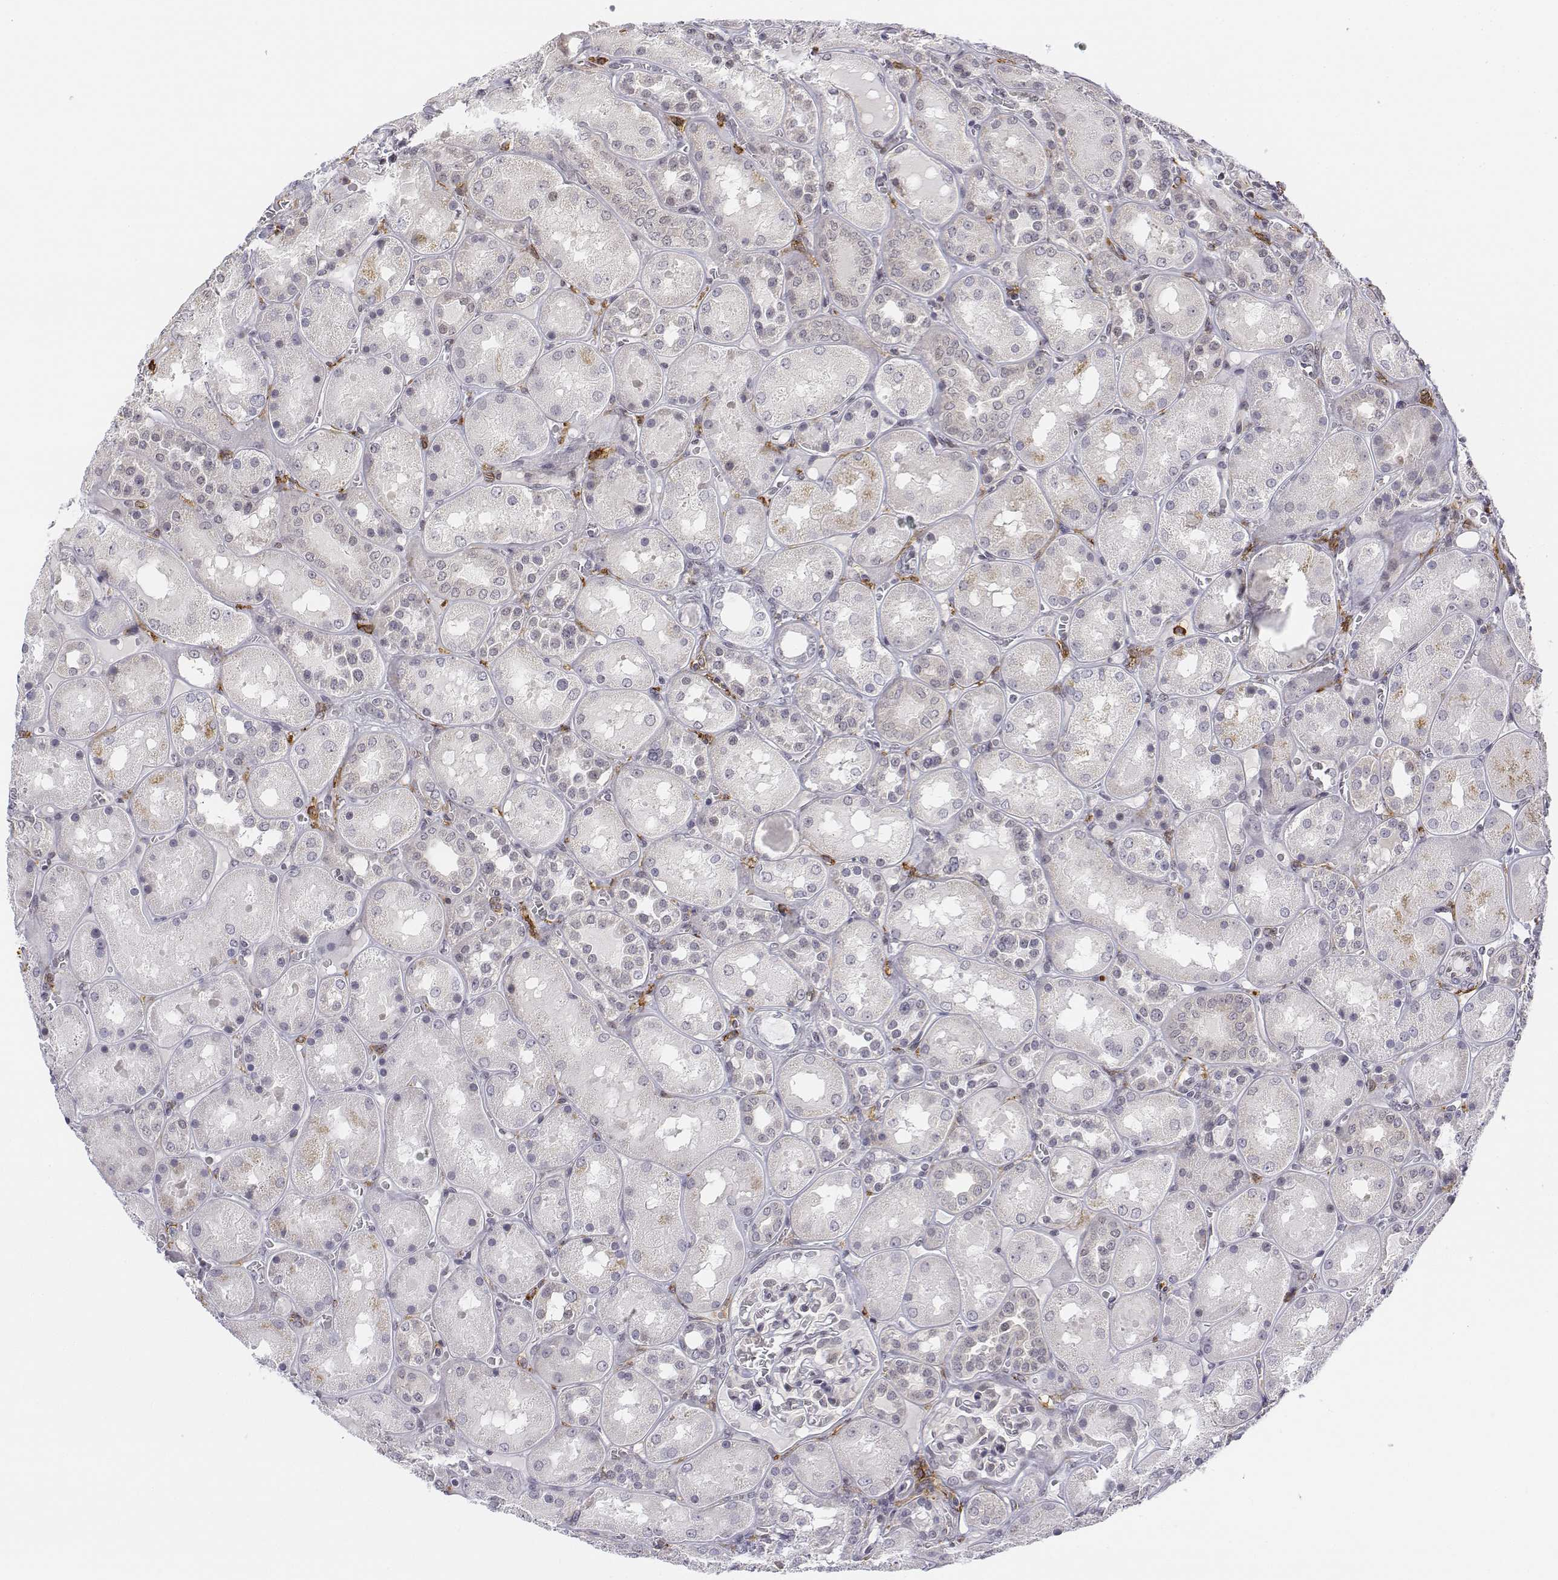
{"staining": {"intensity": "negative", "quantity": "none", "location": "none"}, "tissue": "kidney", "cell_type": "Cells in glomeruli", "image_type": "normal", "snomed": [{"axis": "morphology", "description": "Normal tissue, NOS"}, {"axis": "topography", "description": "Kidney"}], "caption": "High magnification brightfield microscopy of unremarkable kidney stained with DAB (brown) and counterstained with hematoxylin (blue): cells in glomeruli show no significant expression.", "gene": "CD14", "patient": {"sex": "male", "age": 73}}